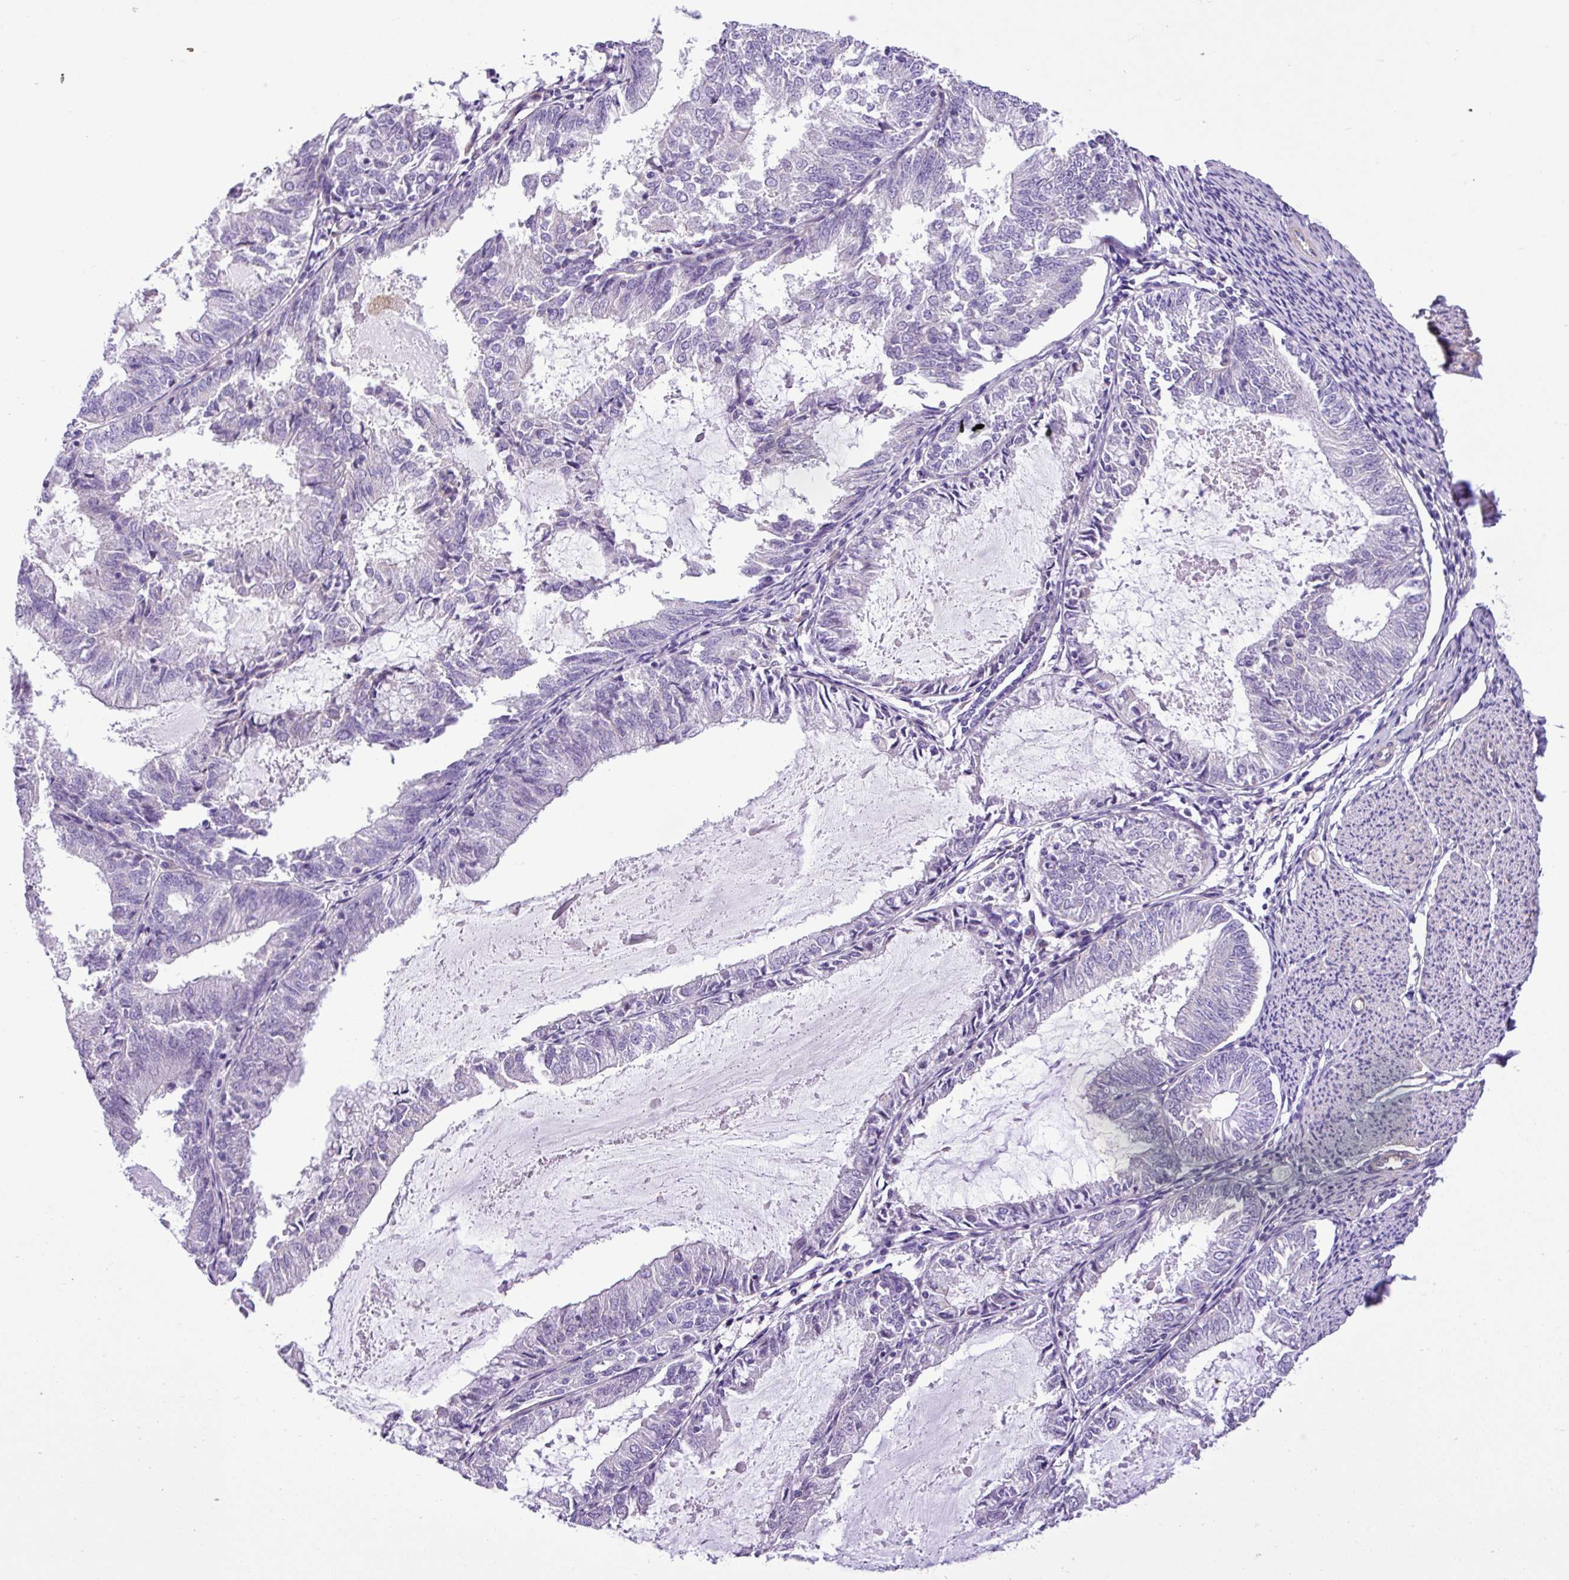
{"staining": {"intensity": "negative", "quantity": "none", "location": "none"}, "tissue": "endometrial cancer", "cell_type": "Tumor cells", "image_type": "cancer", "snomed": [{"axis": "morphology", "description": "Adenocarcinoma, NOS"}, {"axis": "topography", "description": "Endometrium"}], "caption": "Protein analysis of endometrial cancer (adenocarcinoma) exhibits no significant positivity in tumor cells.", "gene": "C11orf91", "patient": {"sex": "female", "age": 57}}